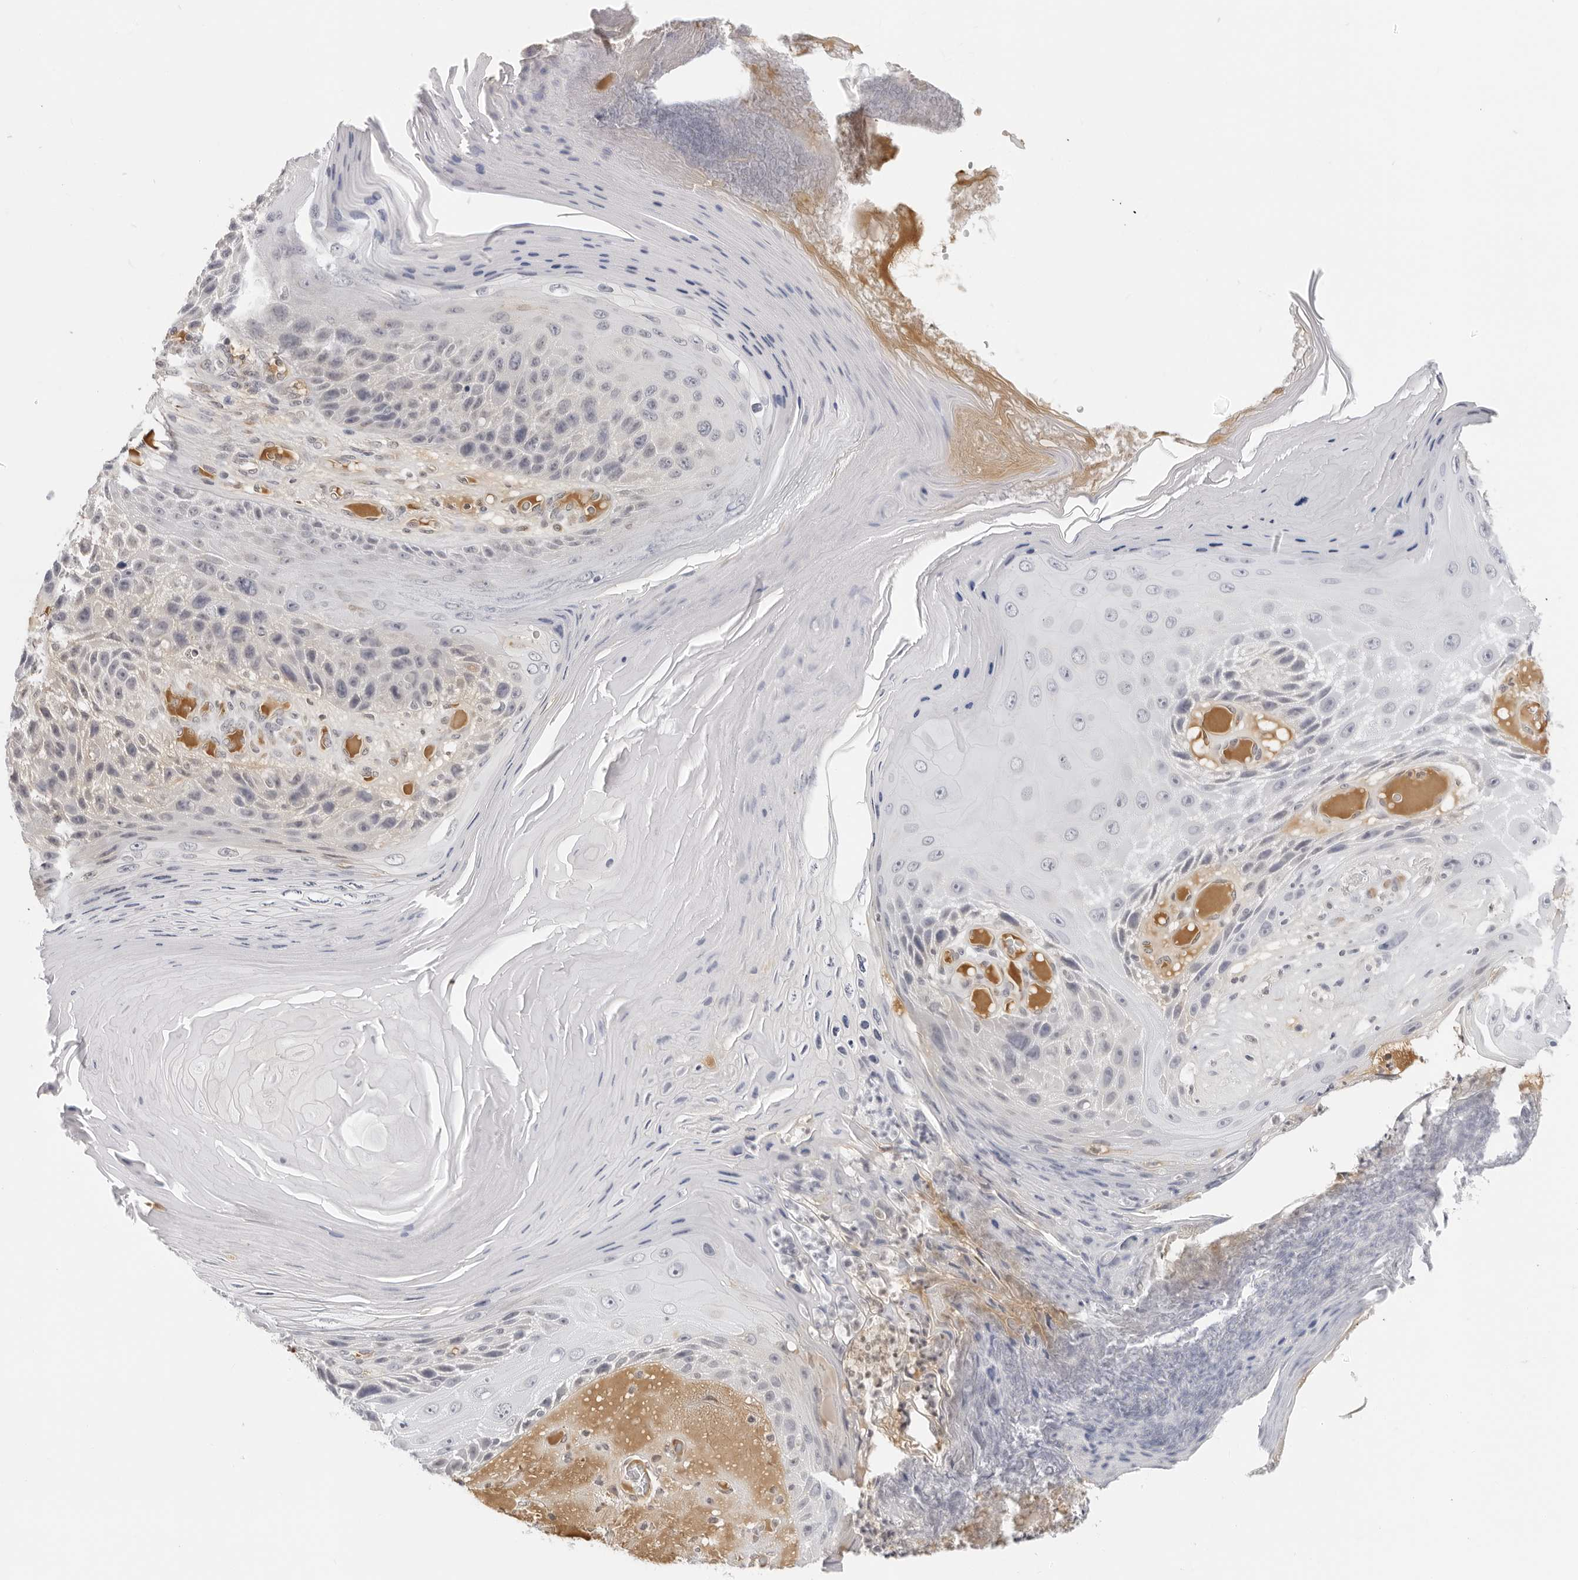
{"staining": {"intensity": "negative", "quantity": "none", "location": "none"}, "tissue": "skin cancer", "cell_type": "Tumor cells", "image_type": "cancer", "snomed": [{"axis": "morphology", "description": "Squamous cell carcinoma, NOS"}, {"axis": "topography", "description": "Skin"}], "caption": "Skin cancer (squamous cell carcinoma) stained for a protein using IHC exhibits no expression tumor cells.", "gene": "EDN2", "patient": {"sex": "female", "age": 88}}